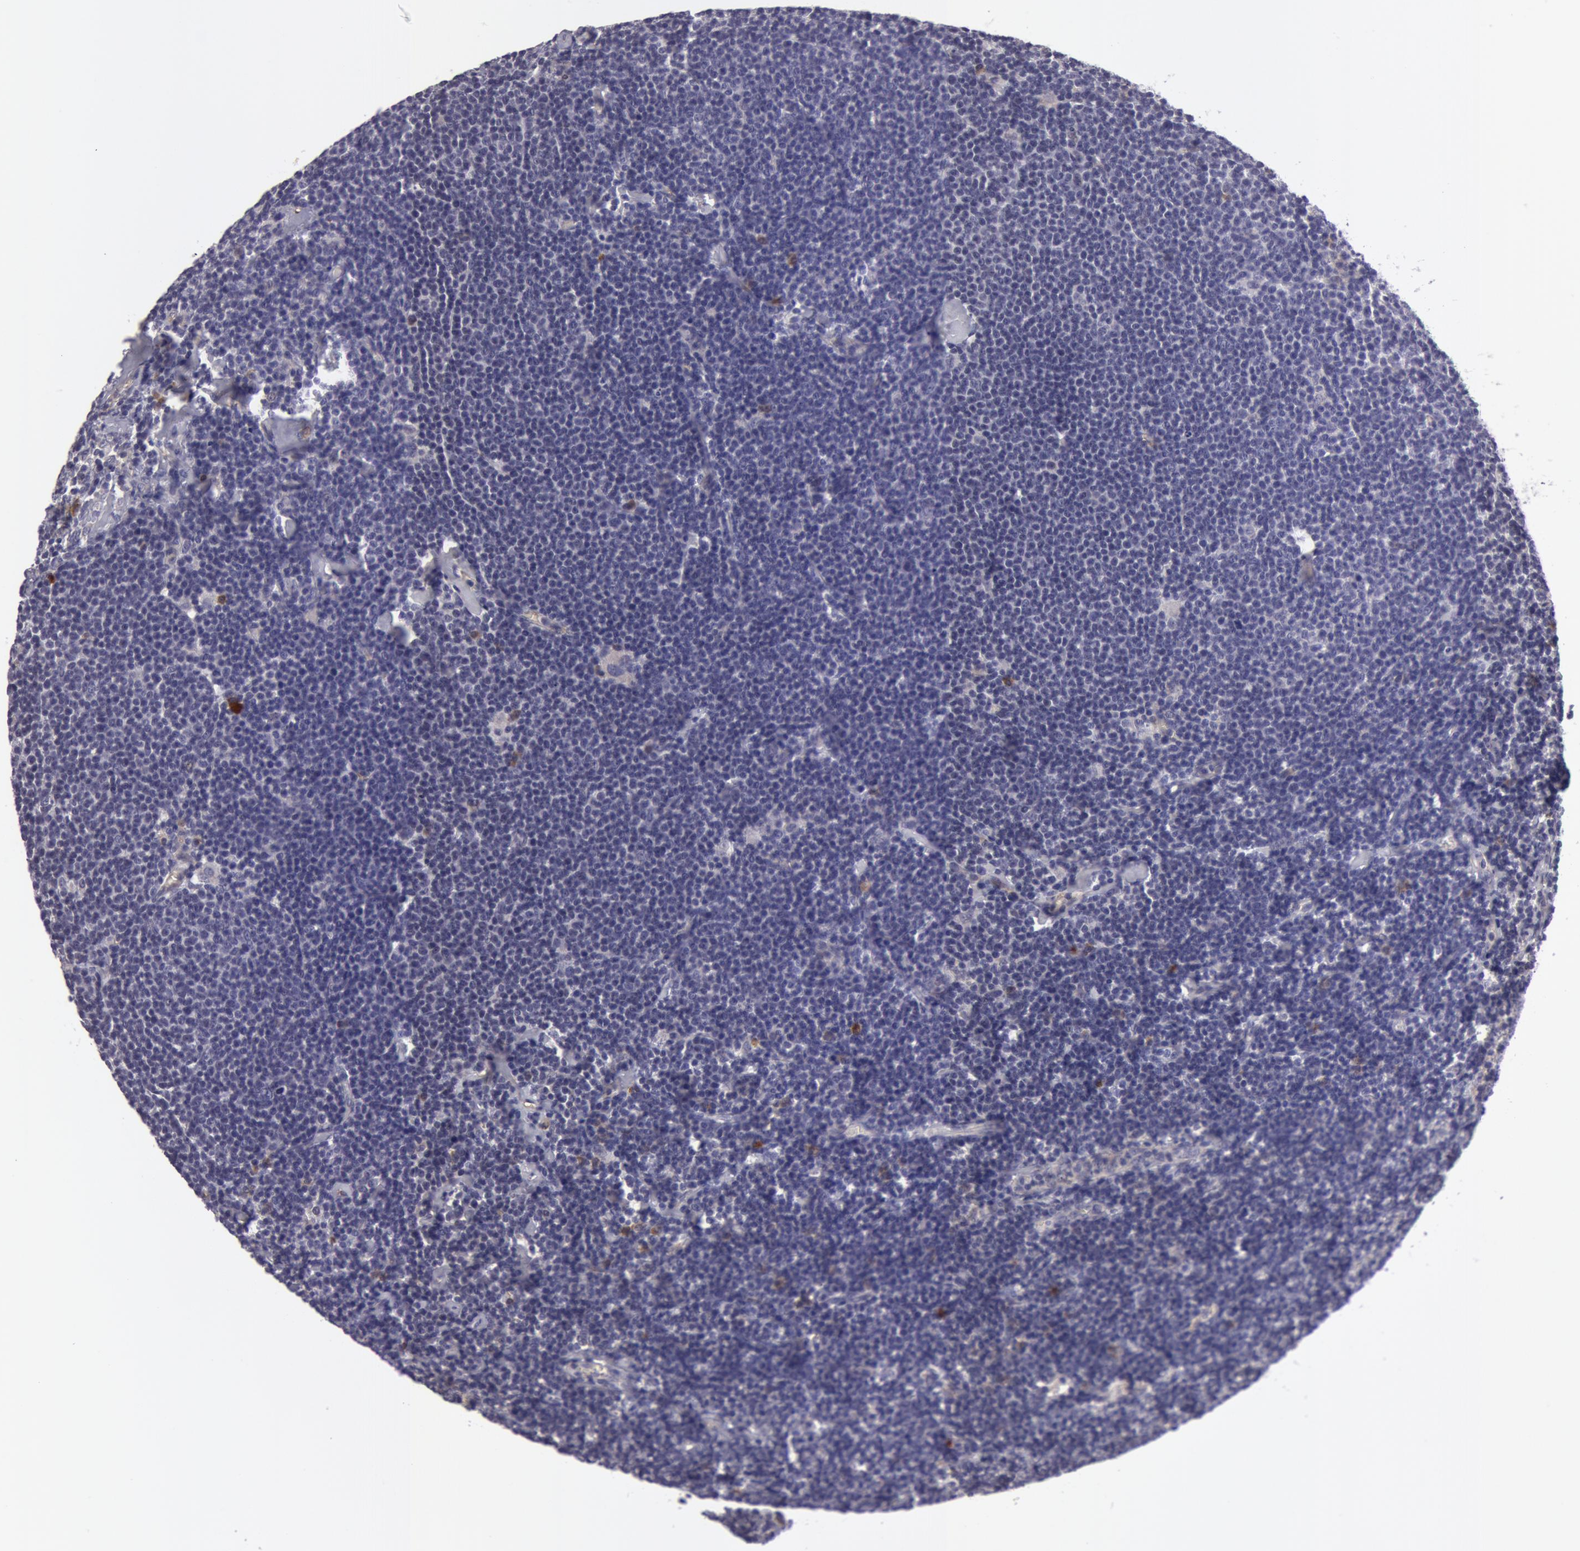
{"staining": {"intensity": "negative", "quantity": "none", "location": "none"}, "tissue": "lymphoma", "cell_type": "Tumor cells", "image_type": "cancer", "snomed": [{"axis": "morphology", "description": "Malignant lymphoma, non-Hodgkin's type, Low grade"}, {"axis": "topography", "description": "Lymph node"}], "caption": "Image shows no protein positivity in tumor cells of lymphoma tissue.", "gene": "IL23A", "patient": {"sex": "male", "age": 65}}